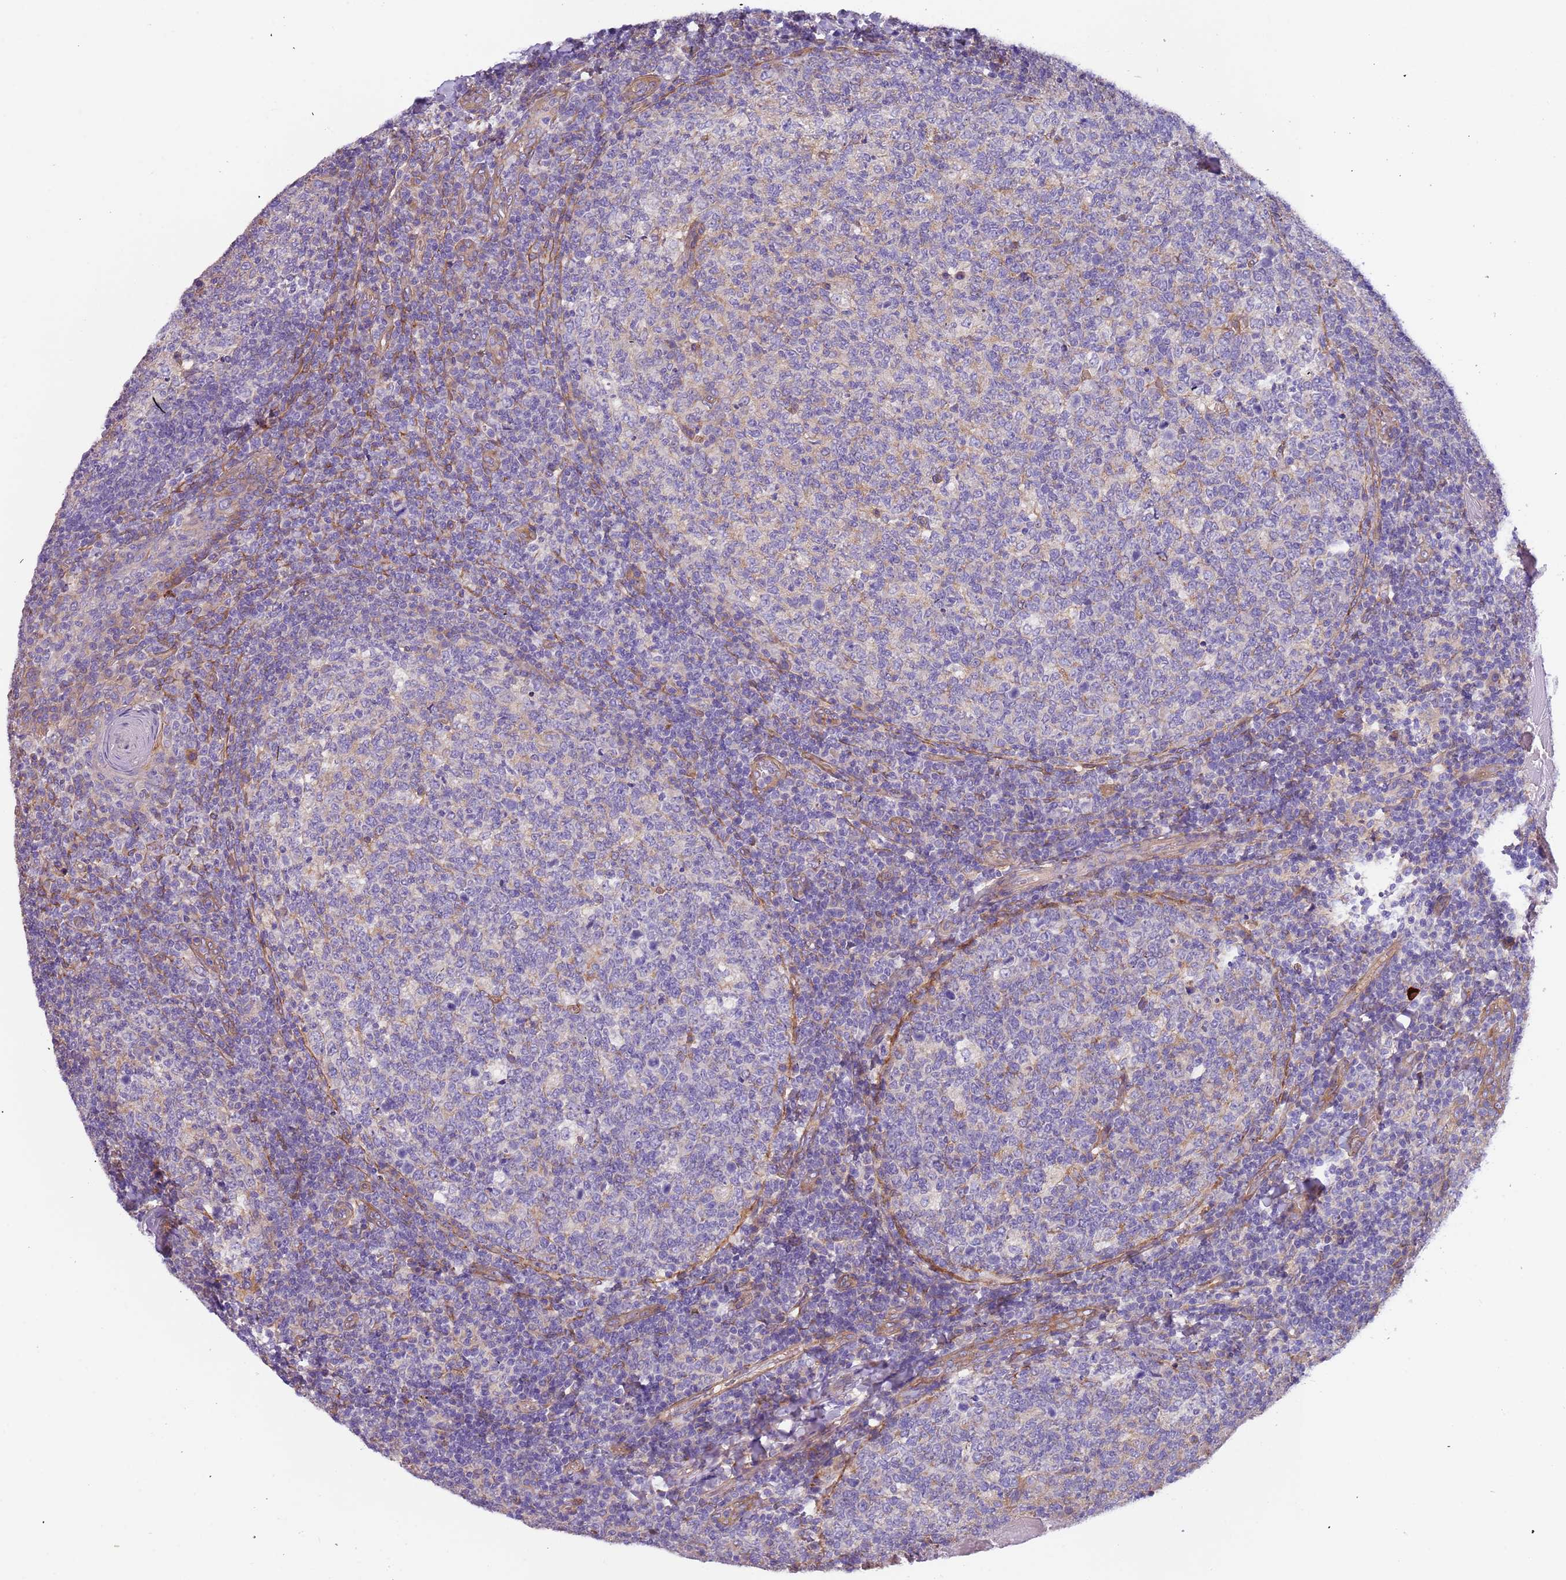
{"staining": {"intensity": "negative", "quantity": "none", "location": "none"}, "tissue": "tonsil", "cell_type": "Germinal center cells", "image_type": "normal", "snomed": [{"axis": "morphology", "description": "Normal tissue, NOS"}, {"axis": "topography", "description": "Tonsil"}], "caption": "Immunohistochemistry (IHC) image of unremarkable tonsil: human tonsil stained with DAB displays no significant protein positivity in germinal center cells. (DAB immunohistochemistry with hematoxylin counter stain).", "gene": "LAMB4", "patient": {"sex": "female", "age": 19}}